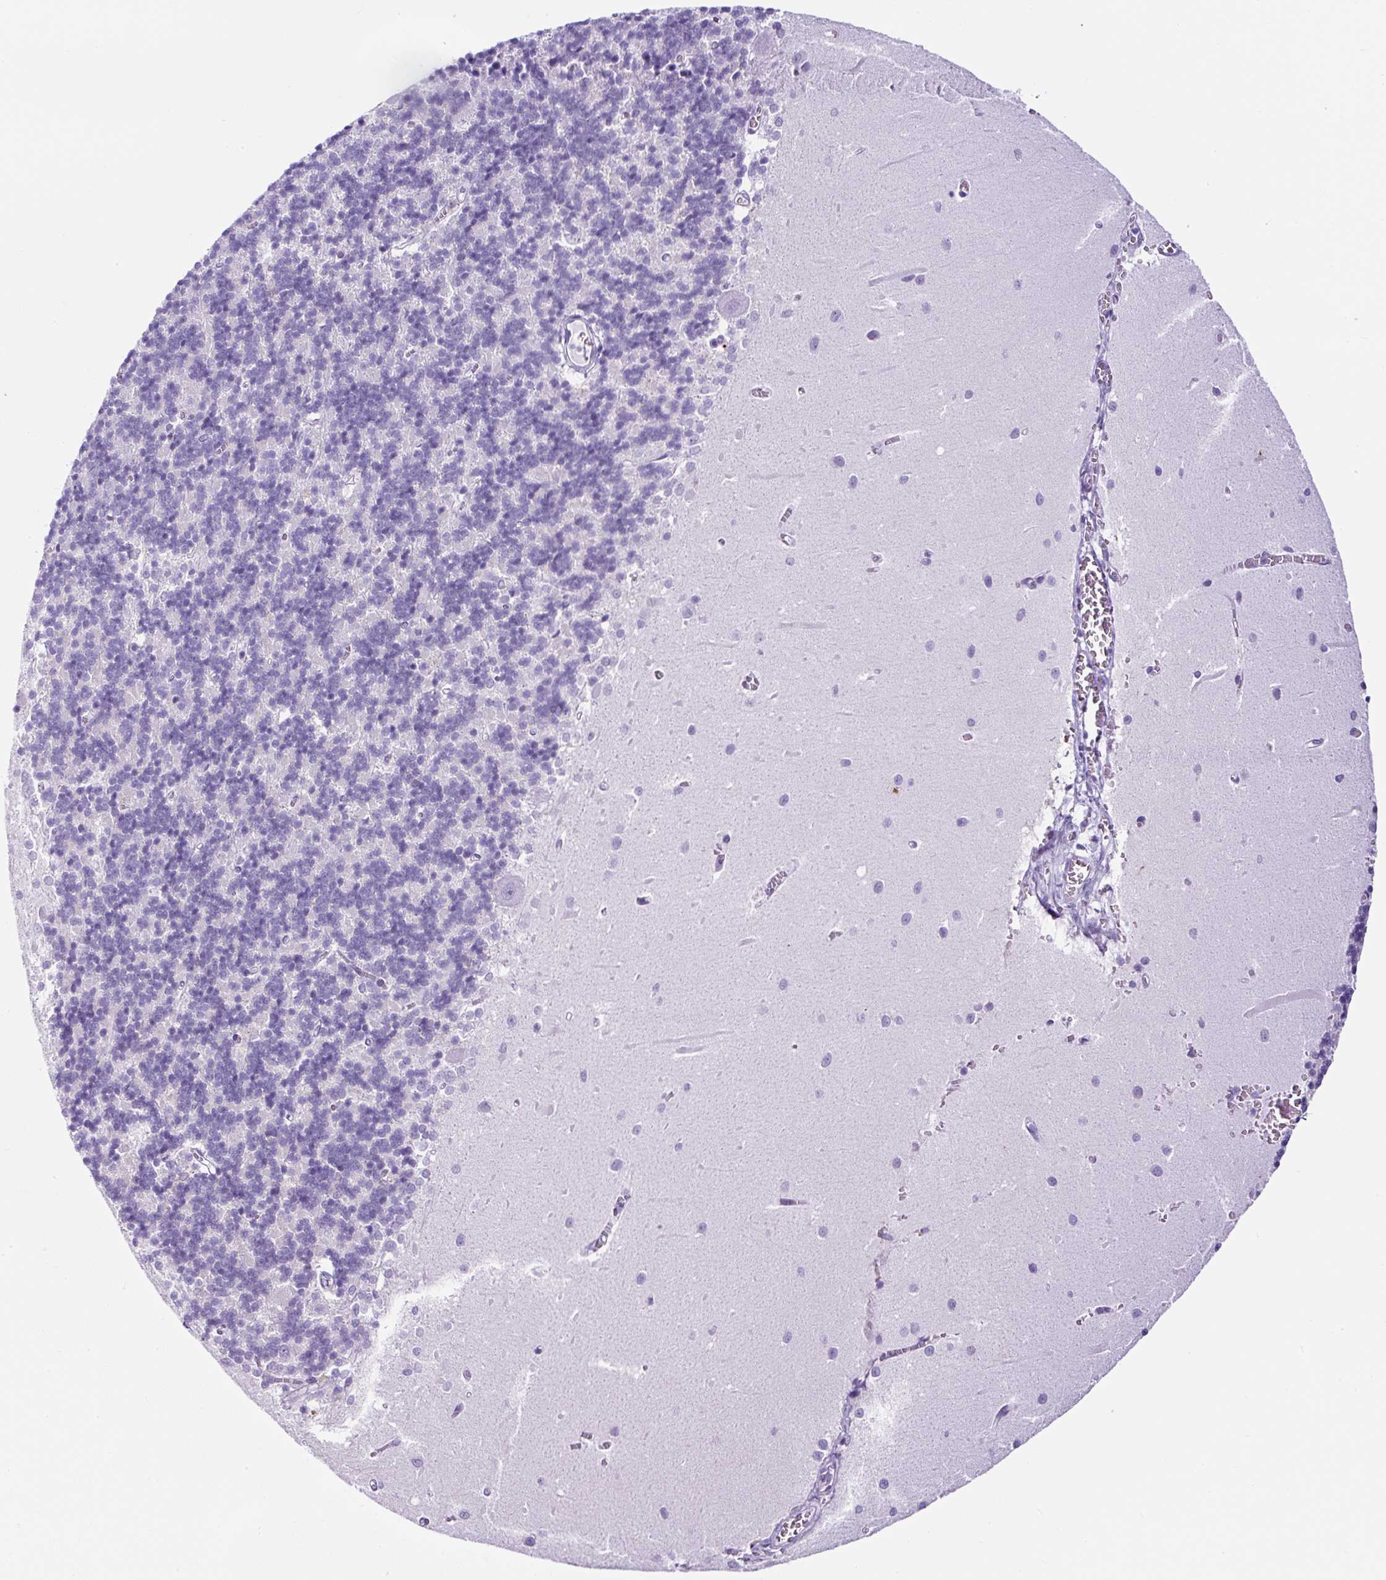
{"staining": {"intensity": "negative", "quantity": "none", "location": "none"}, "tissue": "cerebellum", "cell_type": "Cells in granular layer", "image_type": "normal", "snomed": [{"axis": "morphology", "description": "Normal tissue, NOS"}, {"axis": "topography", "description": "Cerebellum"}], "caption": "Immunohistochemistry of benign cerebellum shows no staining in cells in granular layer.", "gene": "TMEM200B", "patient": {"sex": "male", "age": 37}}